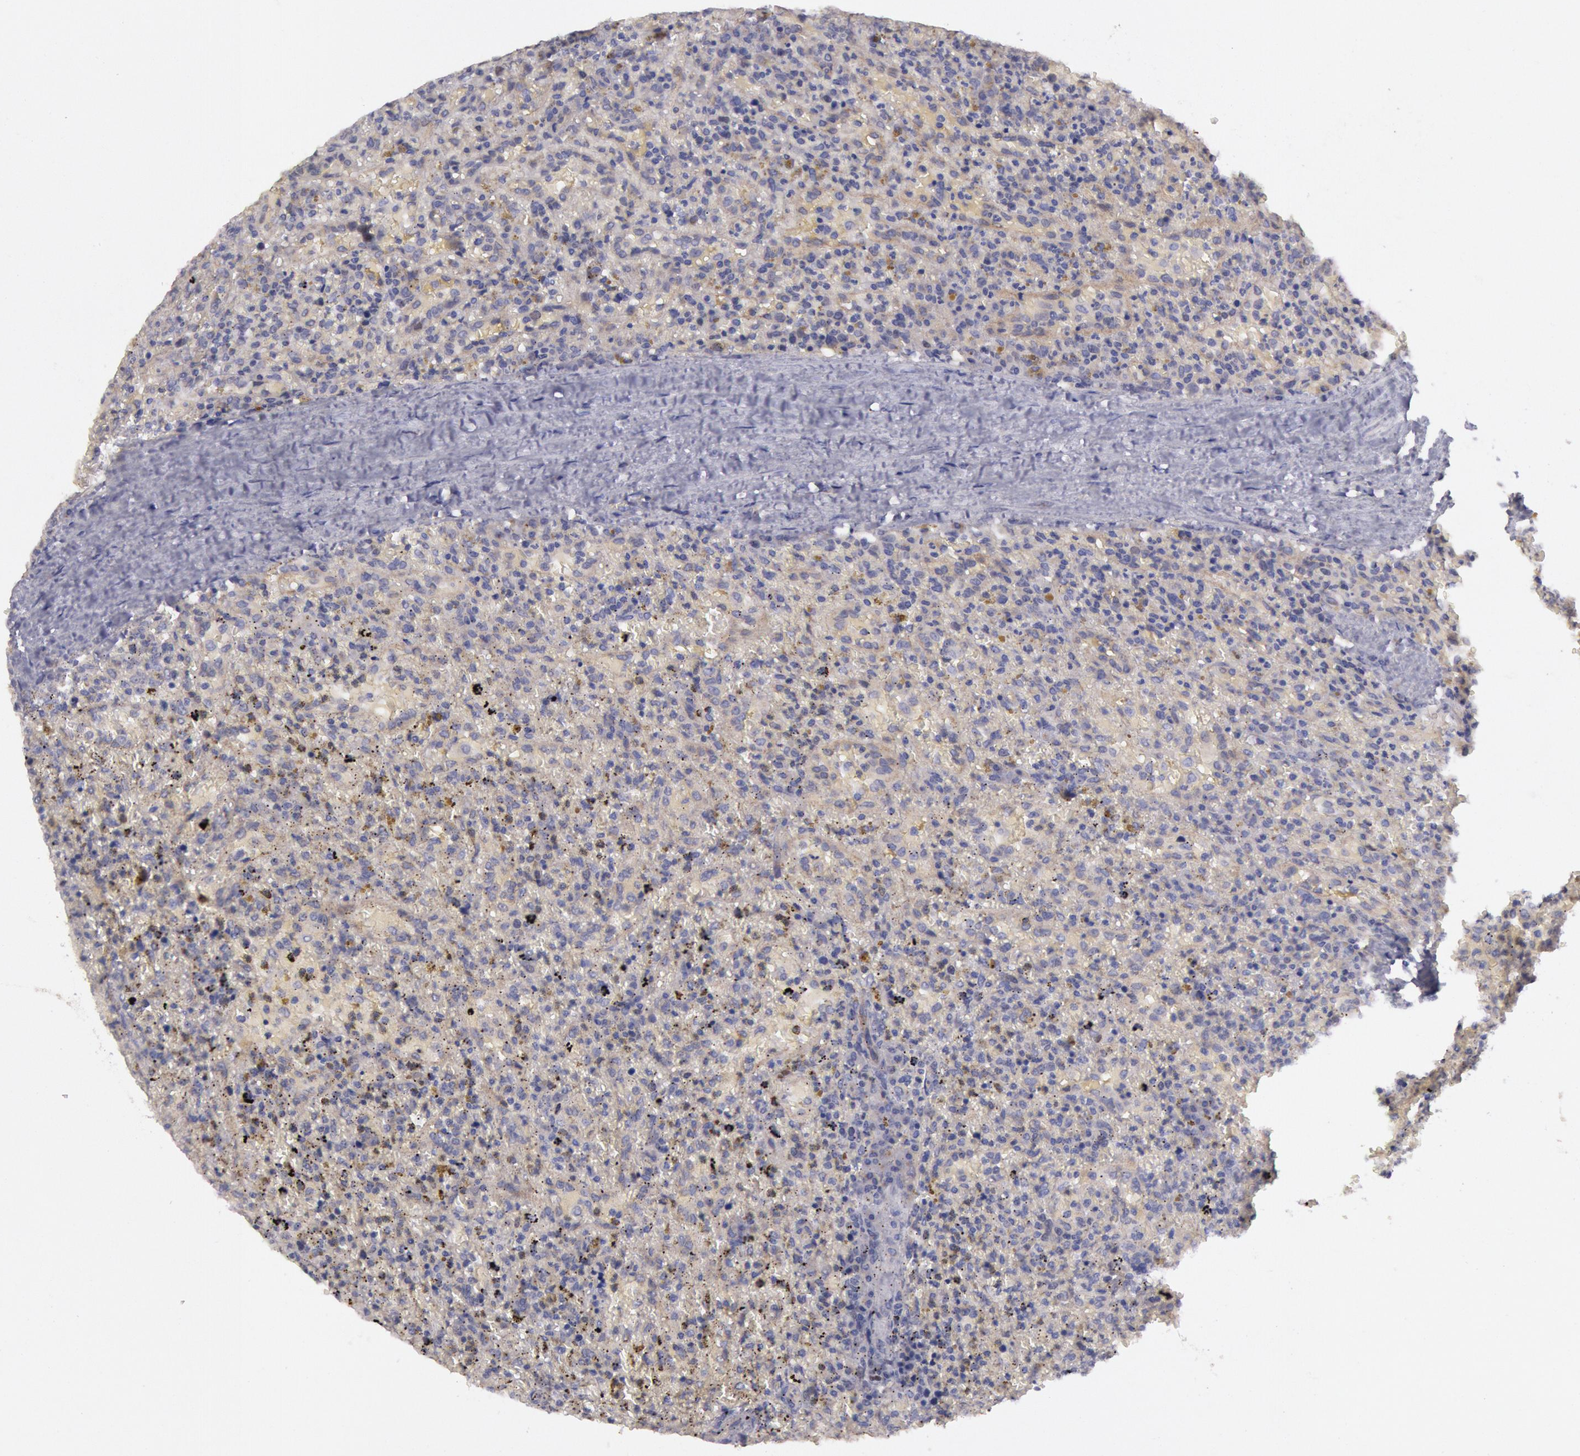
{"staining": {"intensity": "negative", "quantity": "none", "location": "none"}, "tissue": "lymphoma", "cell_type": "Tumor cells", "image_type": "cancer", "snomed": [{"axis": "morphology", "description": "Malignant lymphoma, non-Hodgkin's type, High grade"}, {"axis": "topography", "description": "Spleen"}, {"axis": "topography", "description": "Lymph node"}], "caption": "Immunohistochemistry (IHC) histopathology image of human high-grade malignant lymphoma, non-Hodgkin's type stained for a protein (brown), which shows no staining in tumor cells.", "gene": "AMOTL1", "patient": {"sex": "female", "age": 70}}